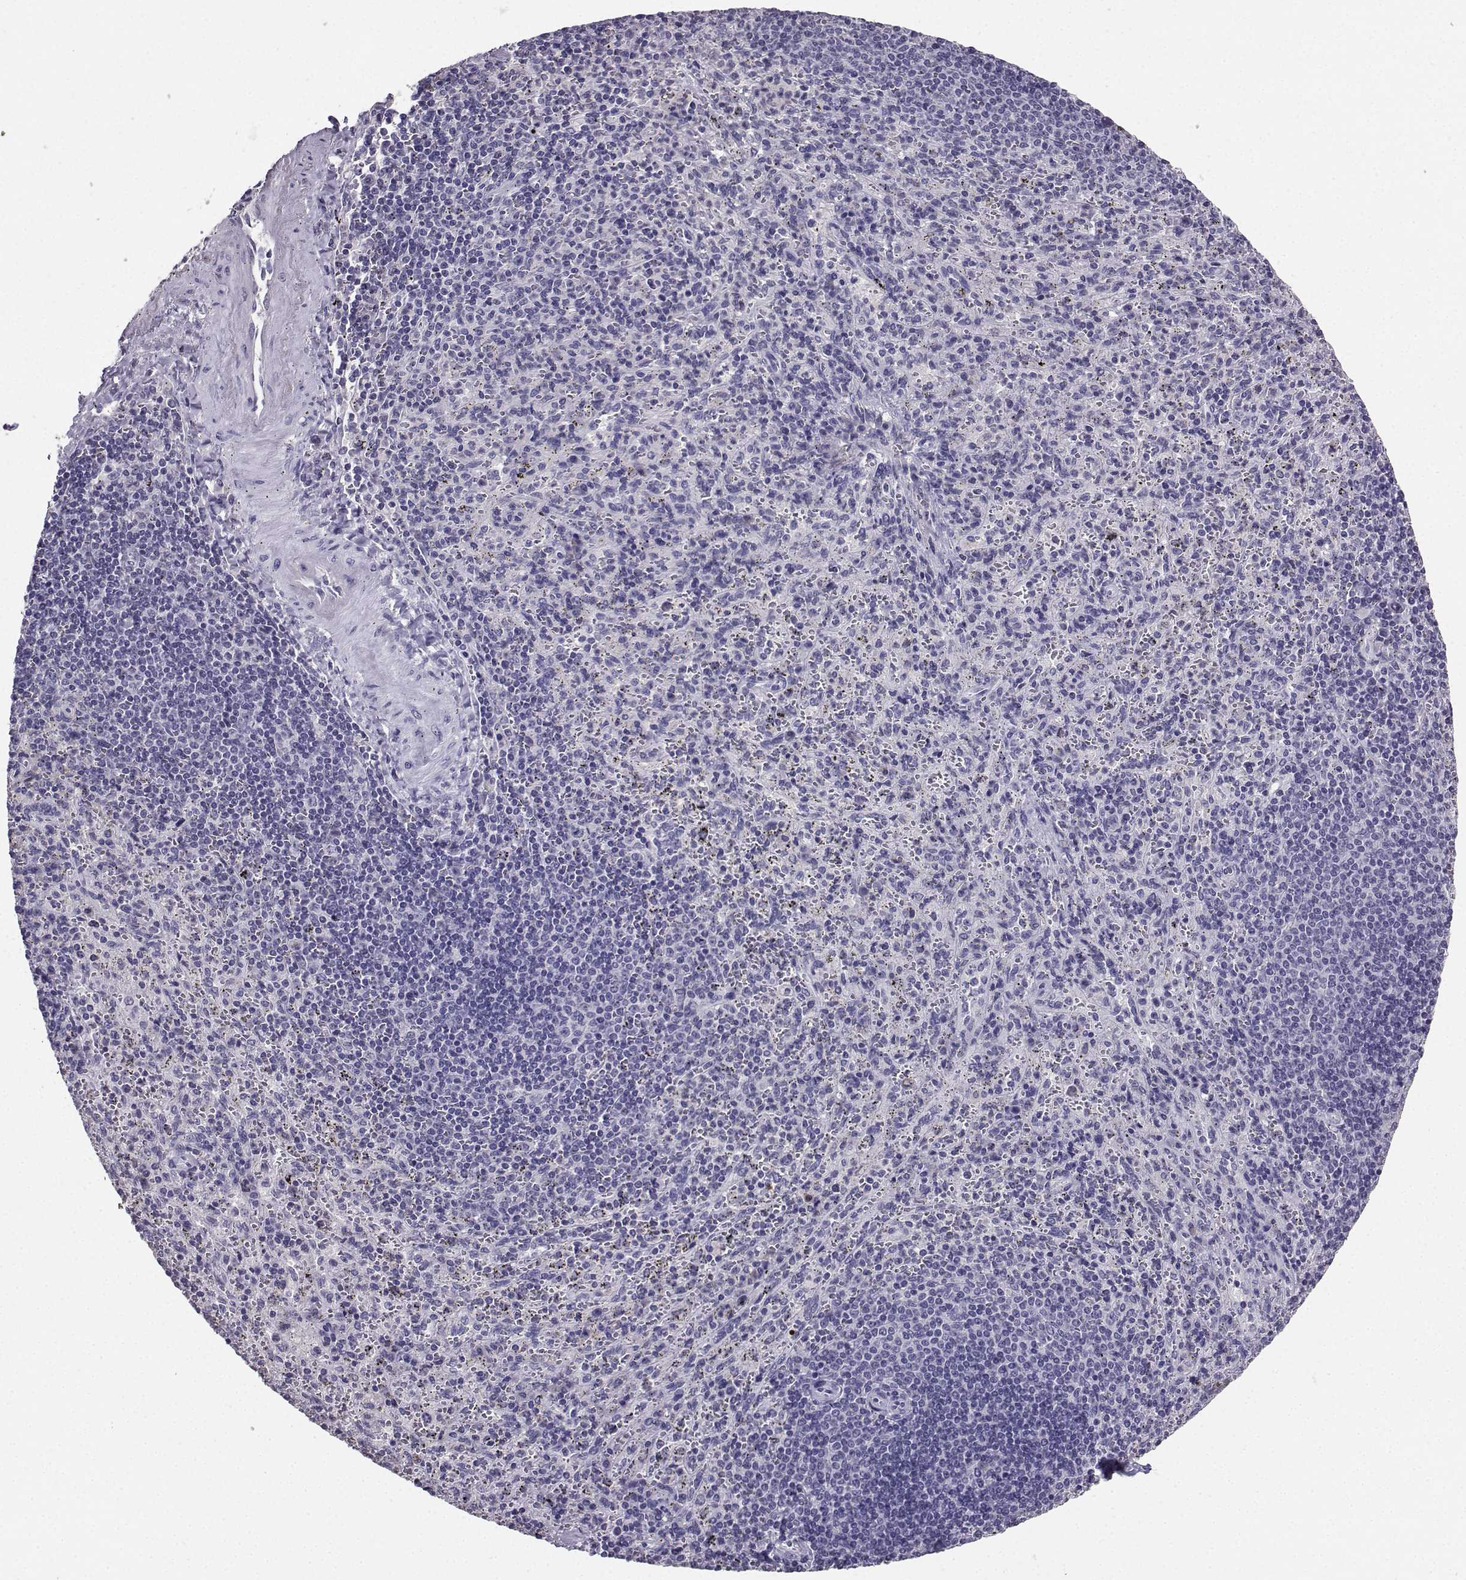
{"staining": {"intensity": "negative", "quantity": "none", "location": "none"}, "tissue": "spleen", "cell_type": "Cells in red pulp", "image_type": "normal", "snomed": [{"axis": "morphology", "description": "Normal tissue, NOS"}, {"axis": "topography", "description": "Spleen"}], "caption": "Immunohistochemistry of benign human spleen exhibits no positivity in cells in red pulp.", "gene": "SPAG11A", "patient": {"sex": "male", "age": 57}}